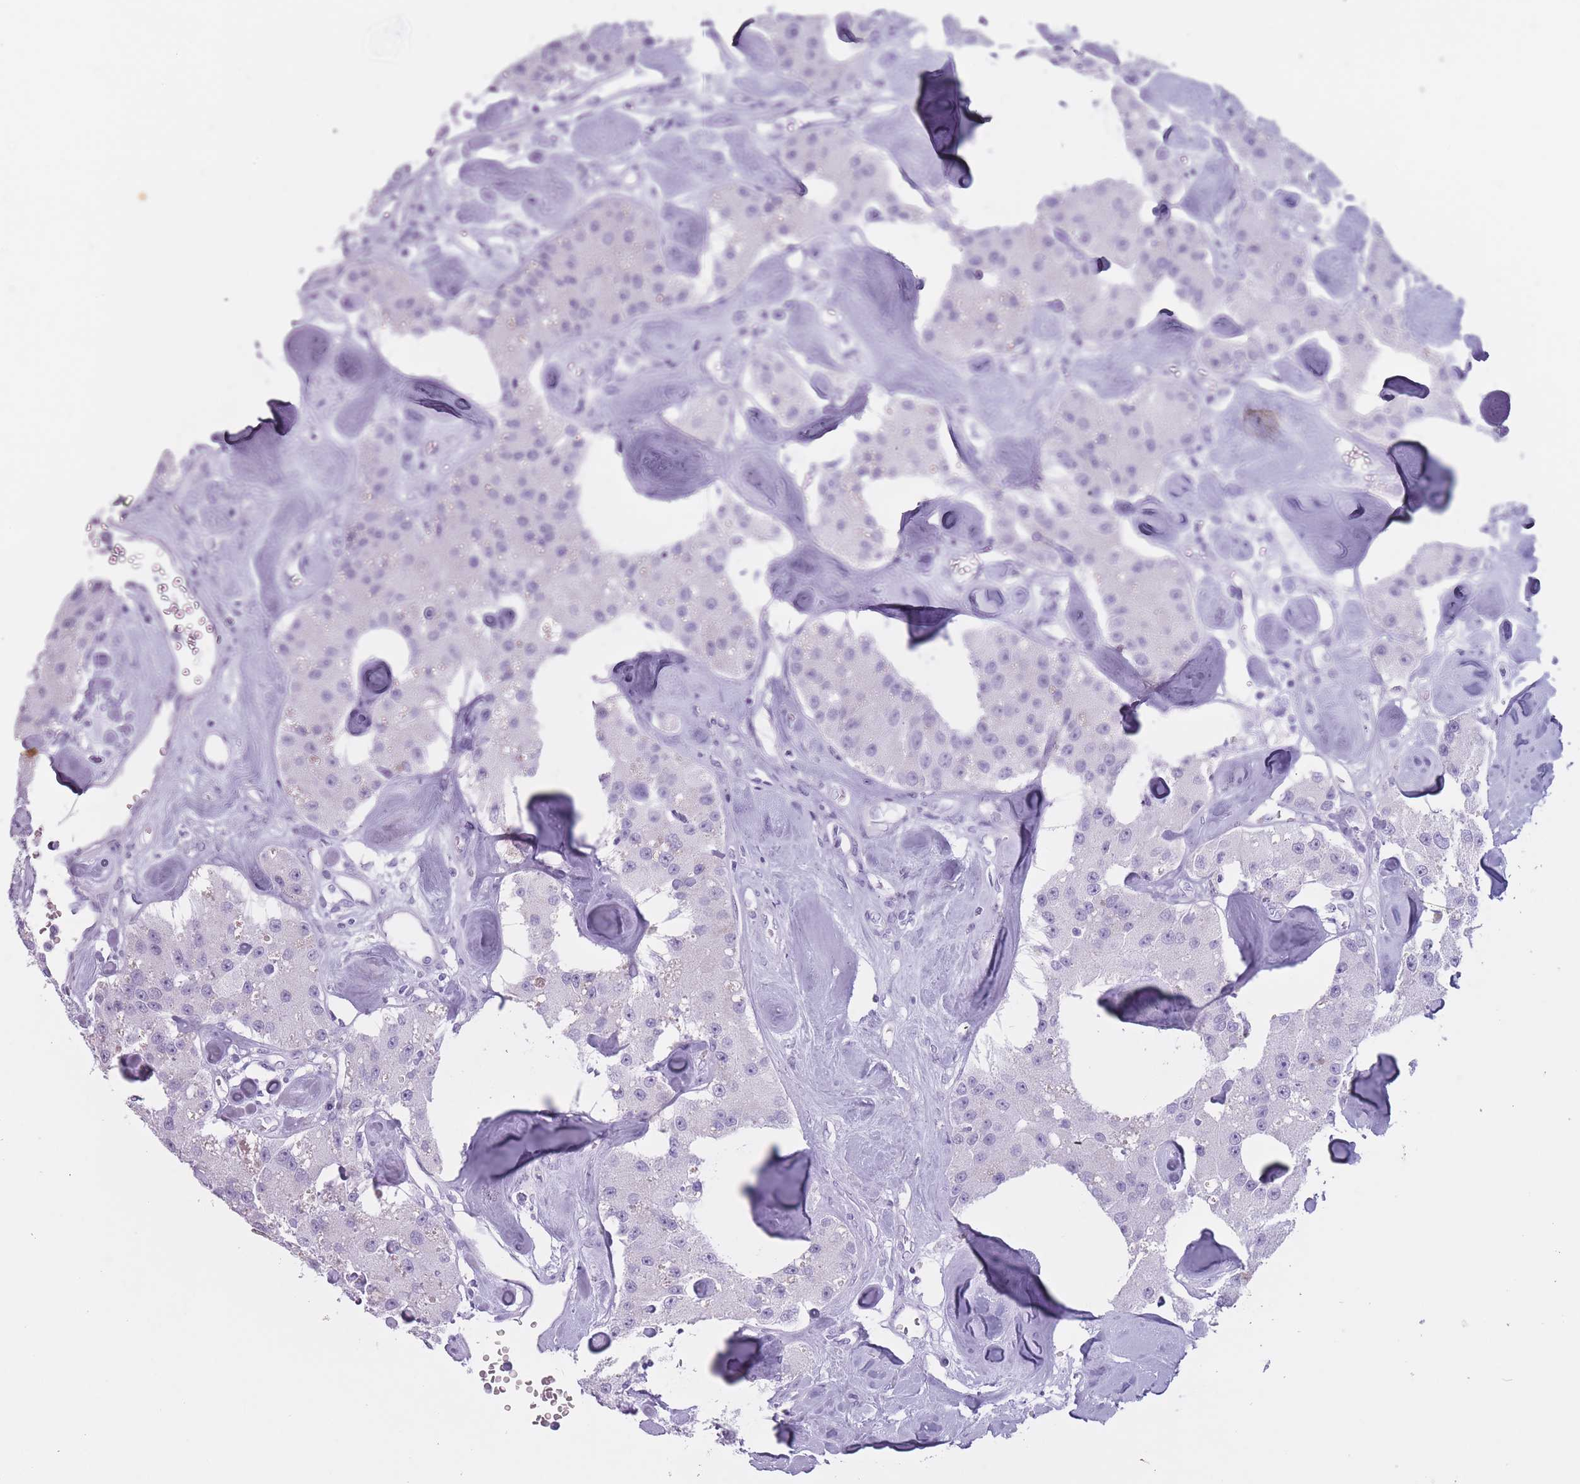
{"staining": {"intensity": "negative", "quantity": "none", "location": "none"}, "tissue": "carcinoid", "cell_type": "Tumor cells", "image_type": "cancer", "snomed": [{"axis": "morphology", "description": "Carcinoid, malignant, NOS"}, {"axis": "topography", "description": "Pancreas"}], "caption": "Human carcinoid stained for a protein using IHC demonstrates no staining in tumor cells.", "gene": "PNMA3", "patient": {"sex": "male", "age": 41}}